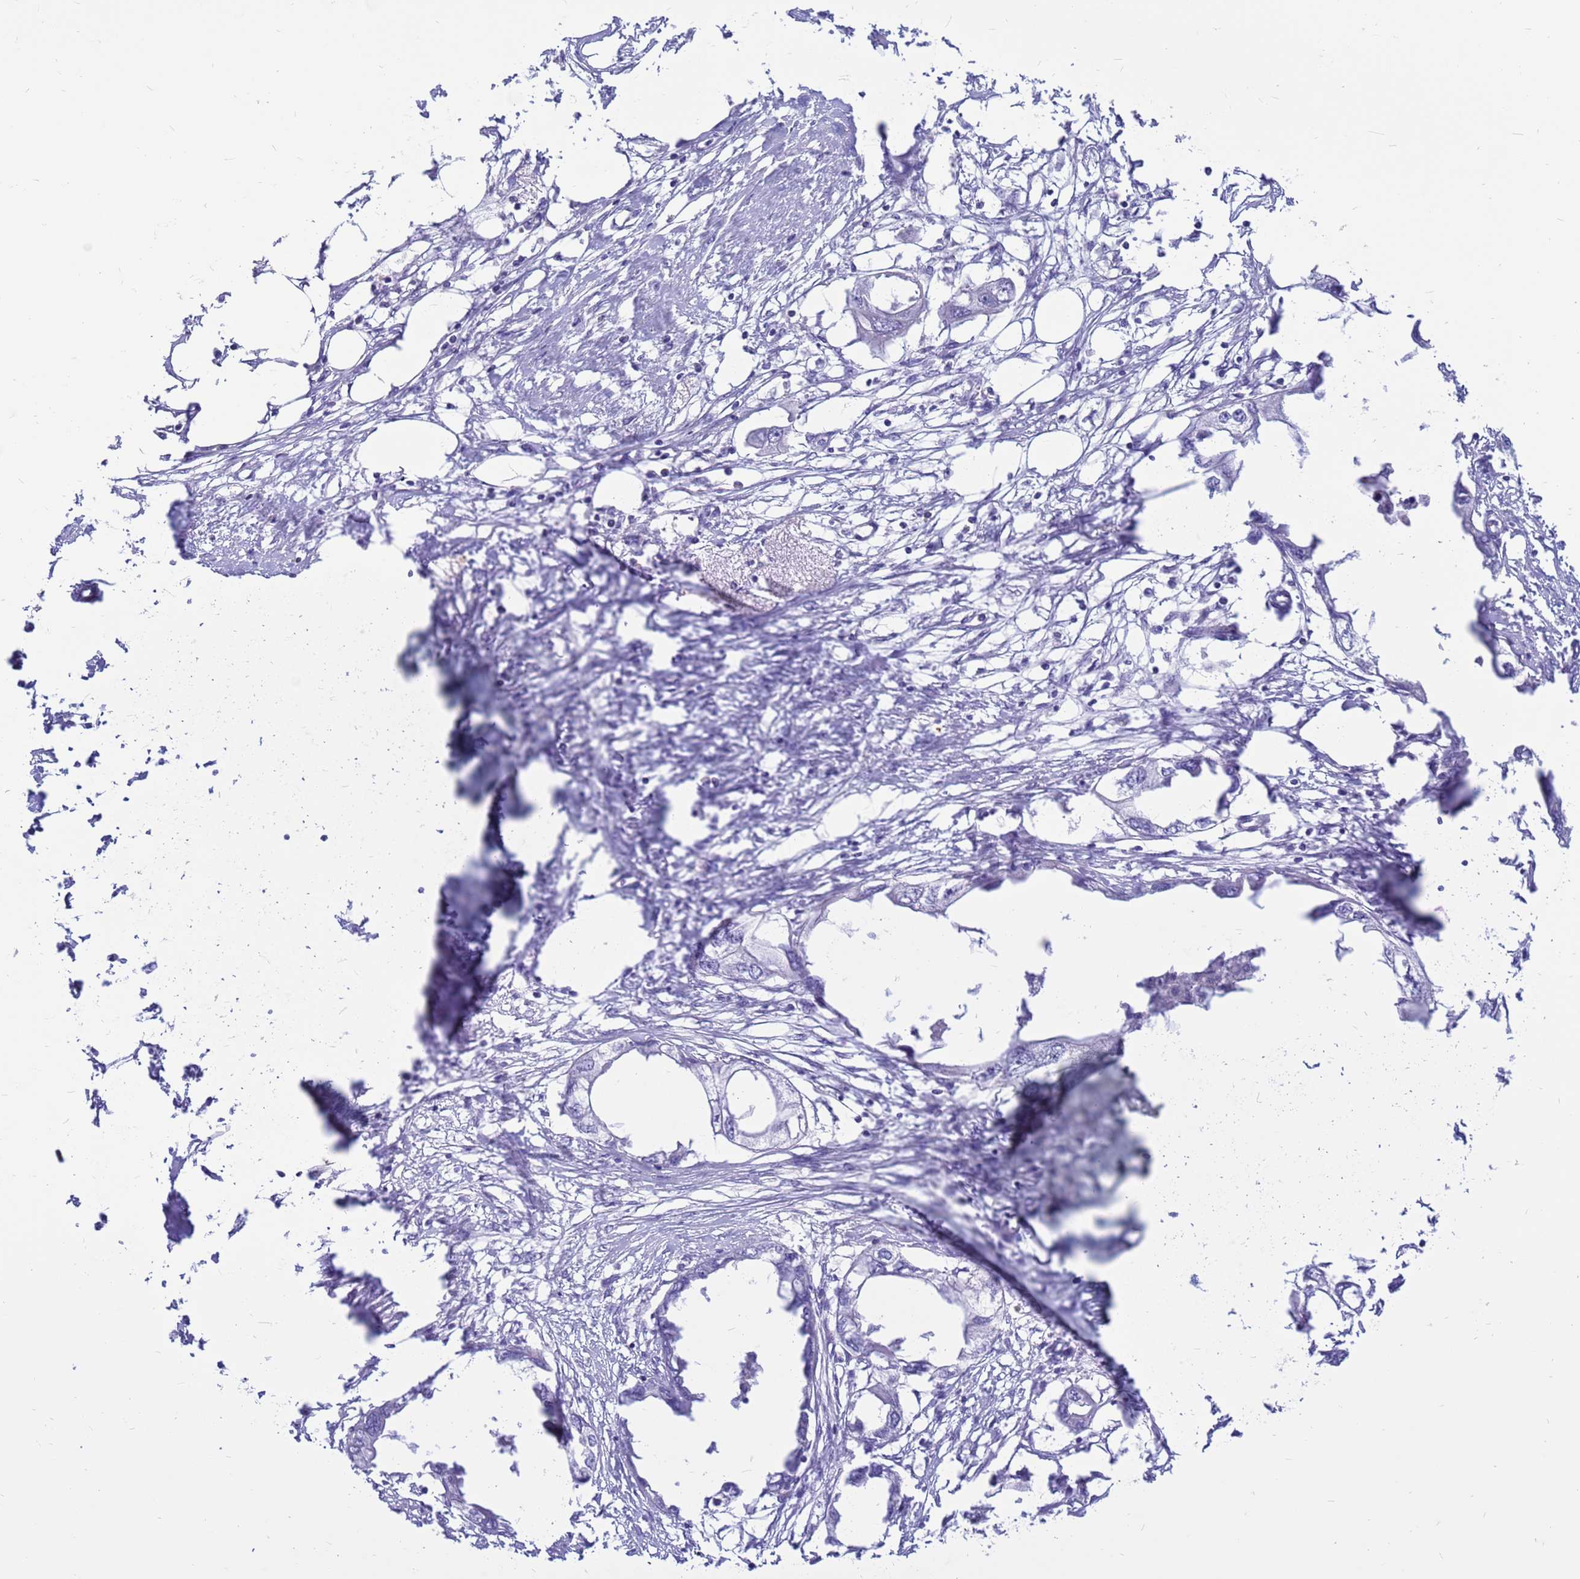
{"staining": {"intensity": "negative", "quantity": "none", "location": "none"}, "tissue": "endometrial cancer", "cell_type": "Tumor cells", "image_type": "cancer", "snomed": [{"axis": "morphology", "description": "Adenocarcinoma, NOS"}, {"axis": "morphology", "description": "Adenocarcinoma, metastatic, NOS"}, {"axis": "topography", "description": "Adipose tissue"}, {"axis": "topography", "description": "Endometrium"}], "caption": "A photomicrograph of human endometrial metastatic adenocarcinoma is negative for staining in tumor cells. The staining is performed using DAB (3,3'-diaminobenzidine) brown chromogen with nuclei counter-stained in using hematoxylin.", "gene": "PDE10A", "patient": {"sex": "female", "age": 67}}